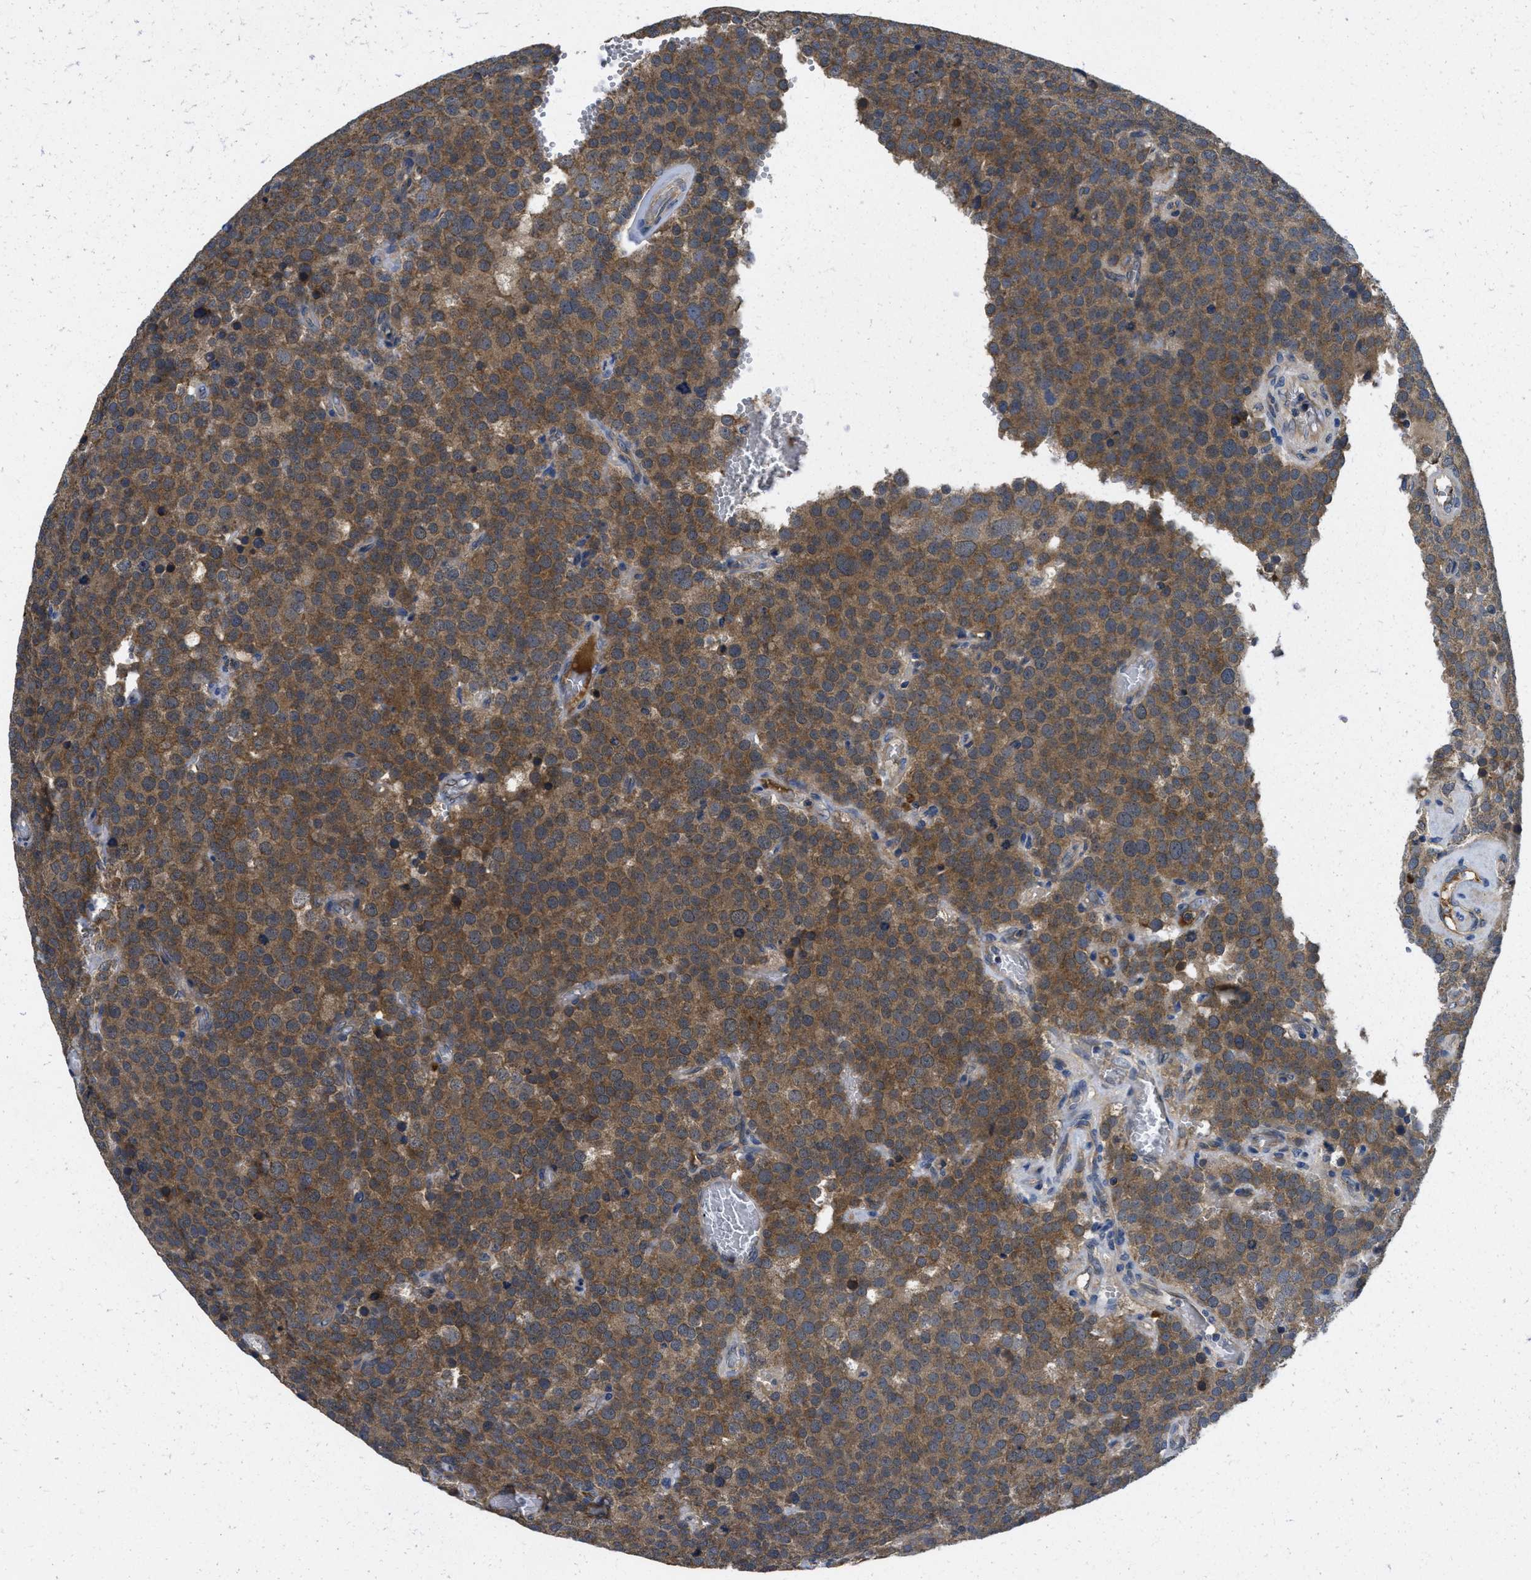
{"staining": {"intensity": "moderate", "quantity": ">75%", "location": "cytoplasmic/membranous"}, "tissue": "testis cancer", "cell_type": "Tumor cells", "image_type": "cancer", "snomed": [{"axis": "morphology", "description": "Normal tissue, NOS"}, {"axis": "morphology", "description": "Seminoma, NOS"}, {"axis": "topography", "description": "Testis"}], "caption": "Testis cancer (seminoma) stained with immunohistochemistry (IHC) demonstrates moderate cytoplasmic/membranous staining in about >75% of tumor cells.", "gene": "GALK1", "patient": {"sex": "male", "age": 71}}